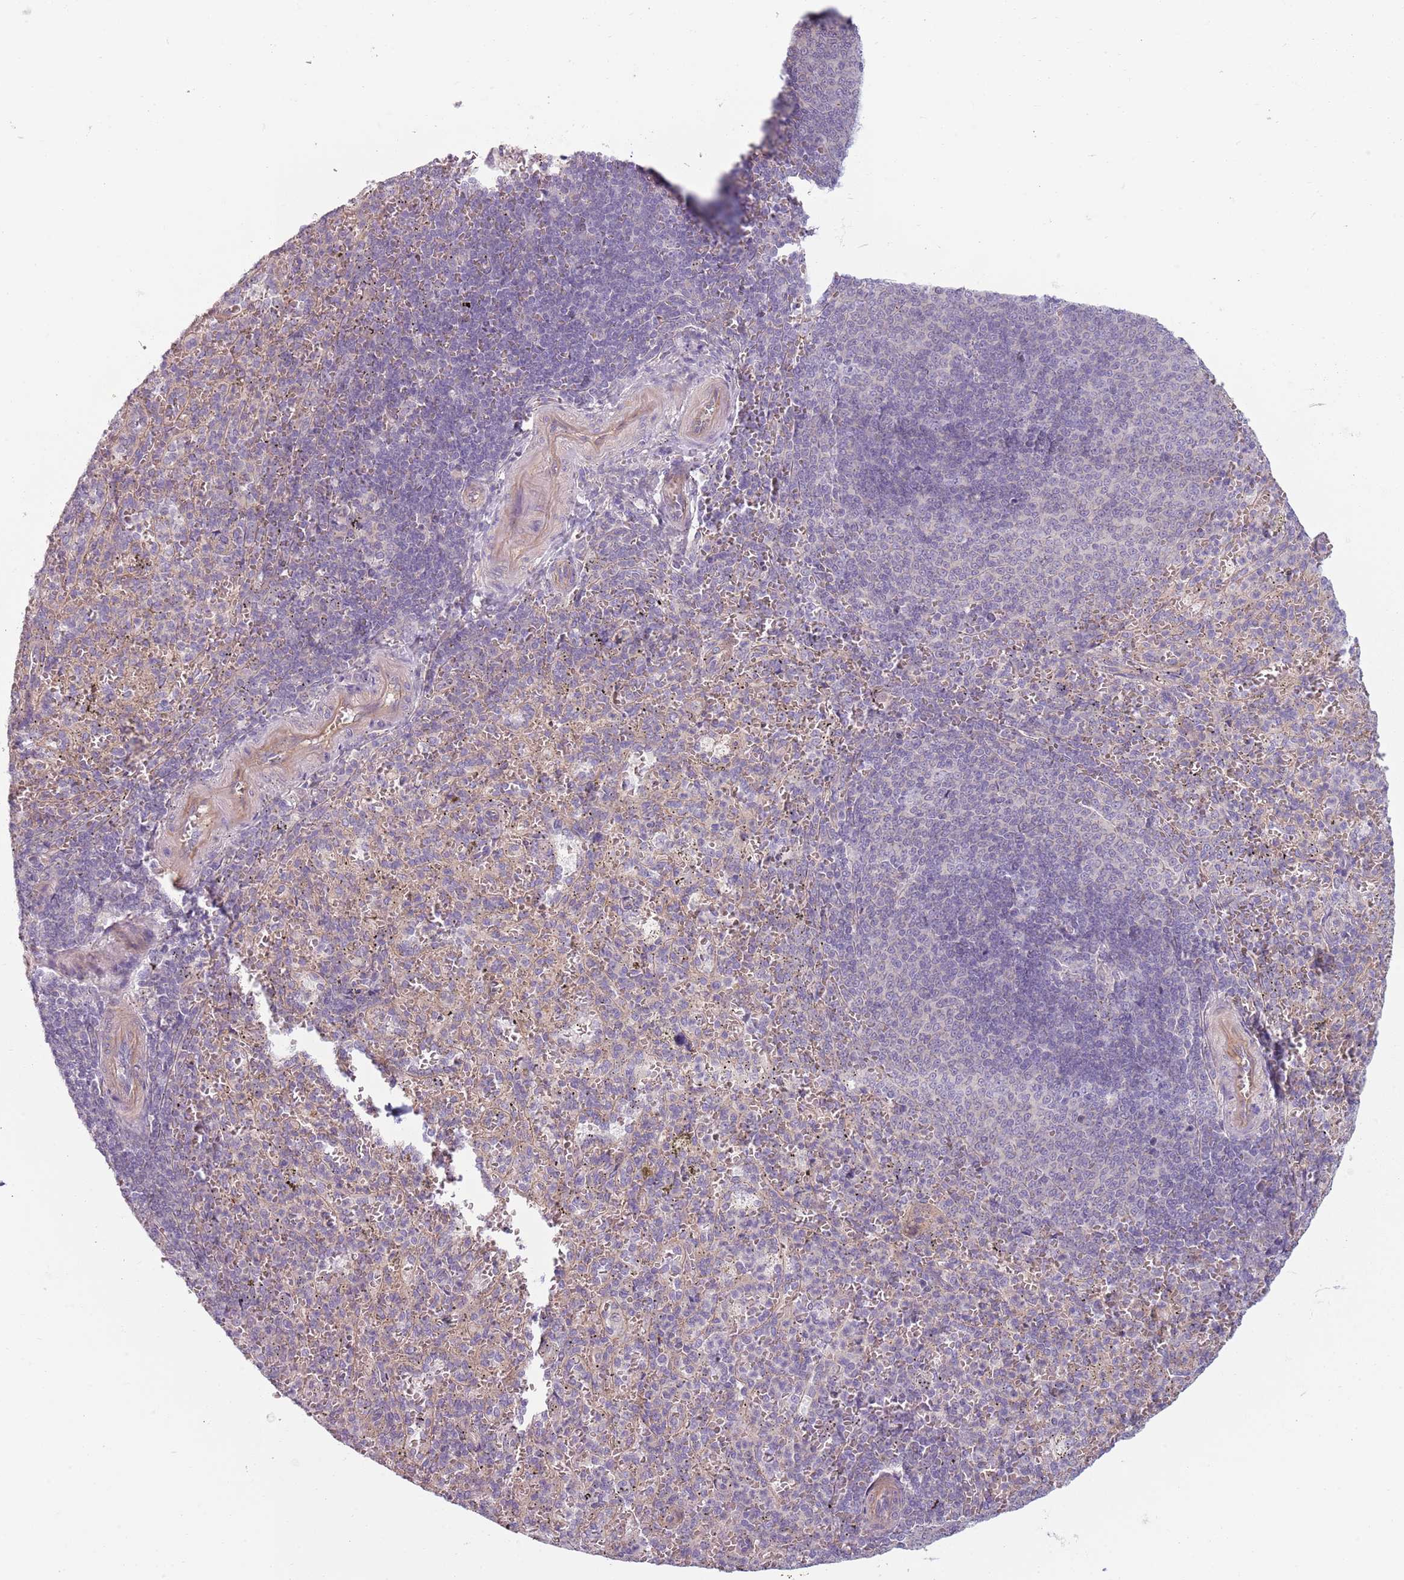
{"staining": {"intensity": "negative", "quantity": "none", "location": "none"}, "tissue": "spleen", "cell_type": "Cells in red pulp", "image_type": "normal", "snomed": [{"axis": "morphology", "description": "Normal tissue, NOS"}, {"axis": "topography", "description": "Spleen"}], "caption": "This is a histopathology image of IHC staining of normal spleen, which shows no expression in cells in red pulp.", "gene": "TLCD2", "patient": {"sex": "female", "age": 21}}